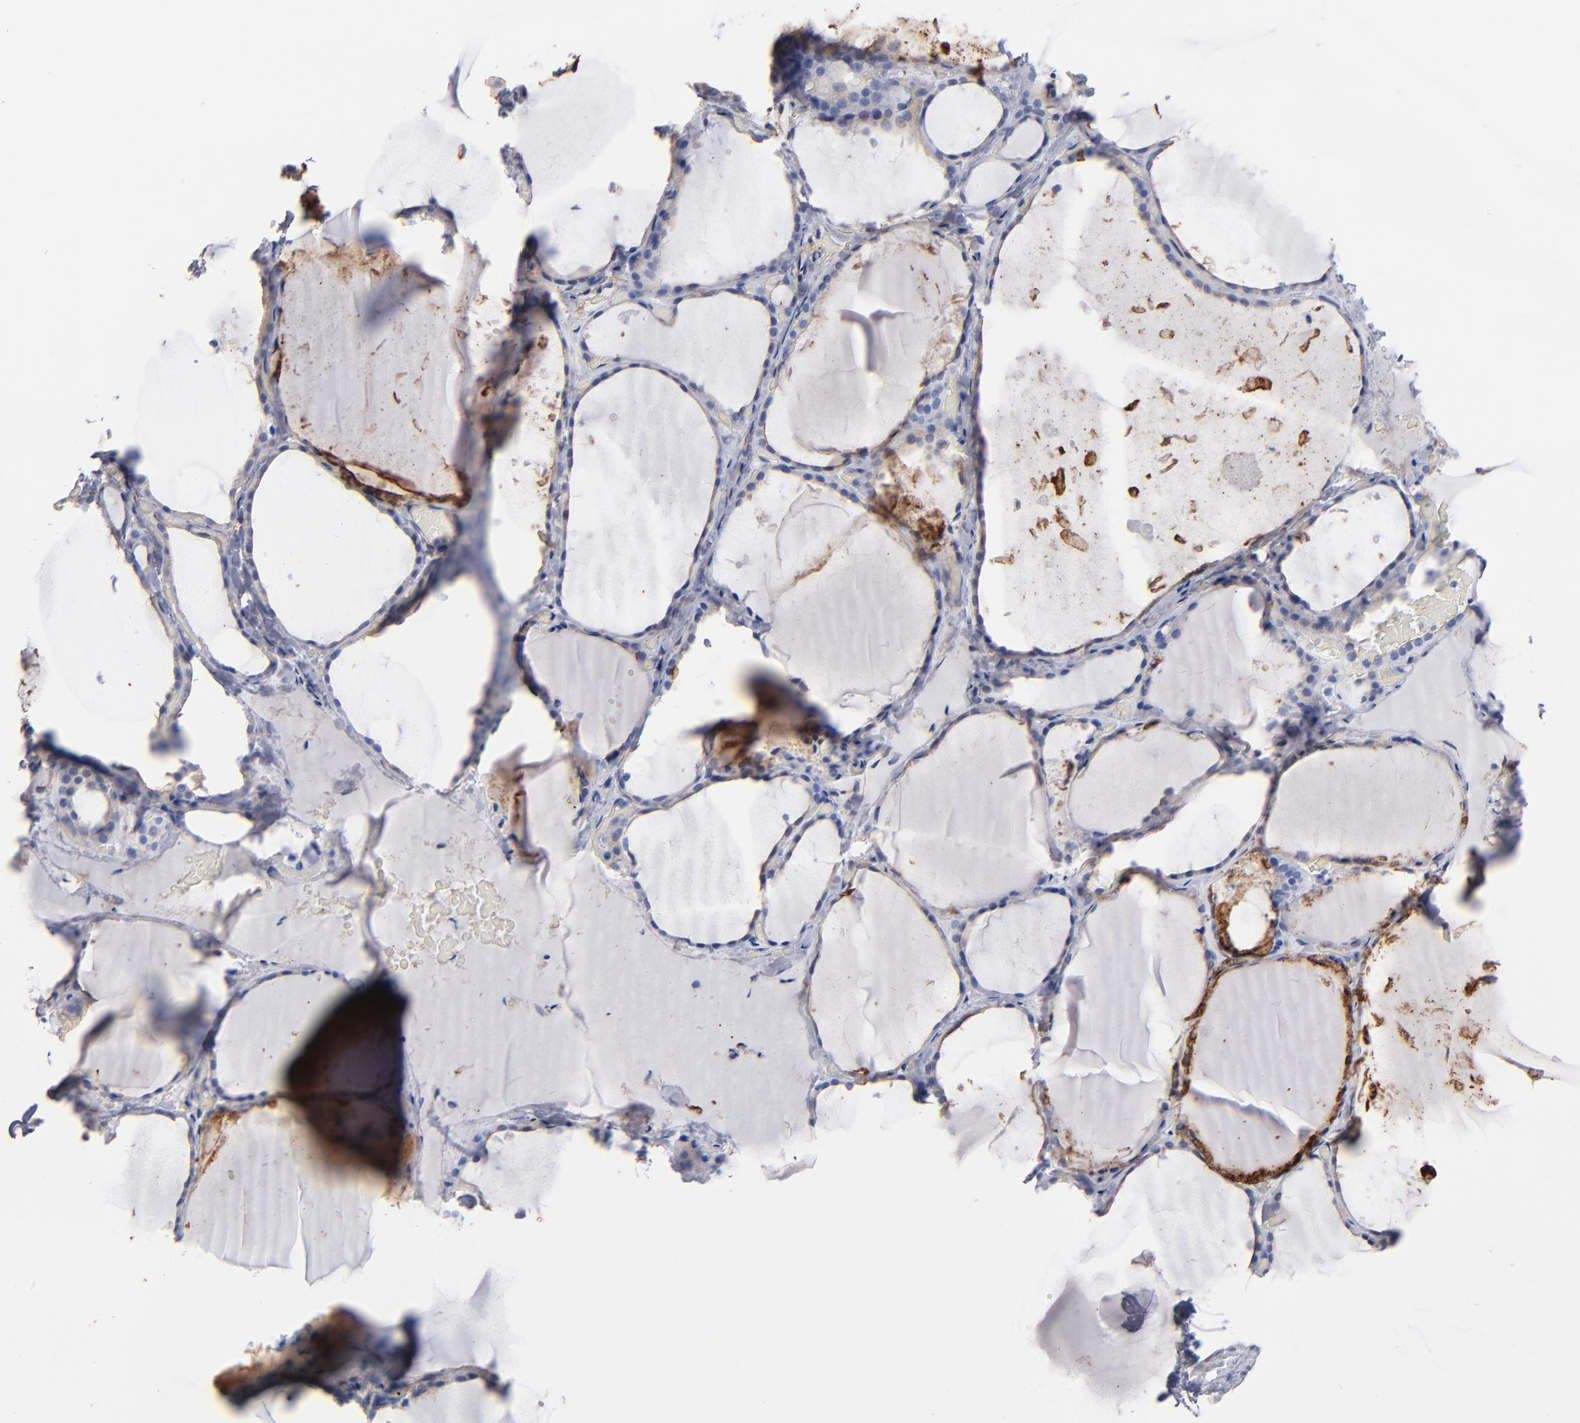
{"staining": {"intensity": "negative", "quantity": "none", "location": "none"}, "tissue": "thyroid gland", "cell_type": "Glandular cells", "image_type": "normal", "snomed": [{"axis": "morphology", "description": "Normal tissue, NOS"}, {"axis": "topography", "description": "Thyroid gland"}], "caption": "The photomicrograph displays no significant staining in glandular cells of thyroid gland. The staining is performed using DAB (3,3'-diaminobenzidine) brown chromogen with nuclei counter-stained in using hematoxylin.", "gene": "TM4SF1", "patient": {"sex": "female", "age": 22}}